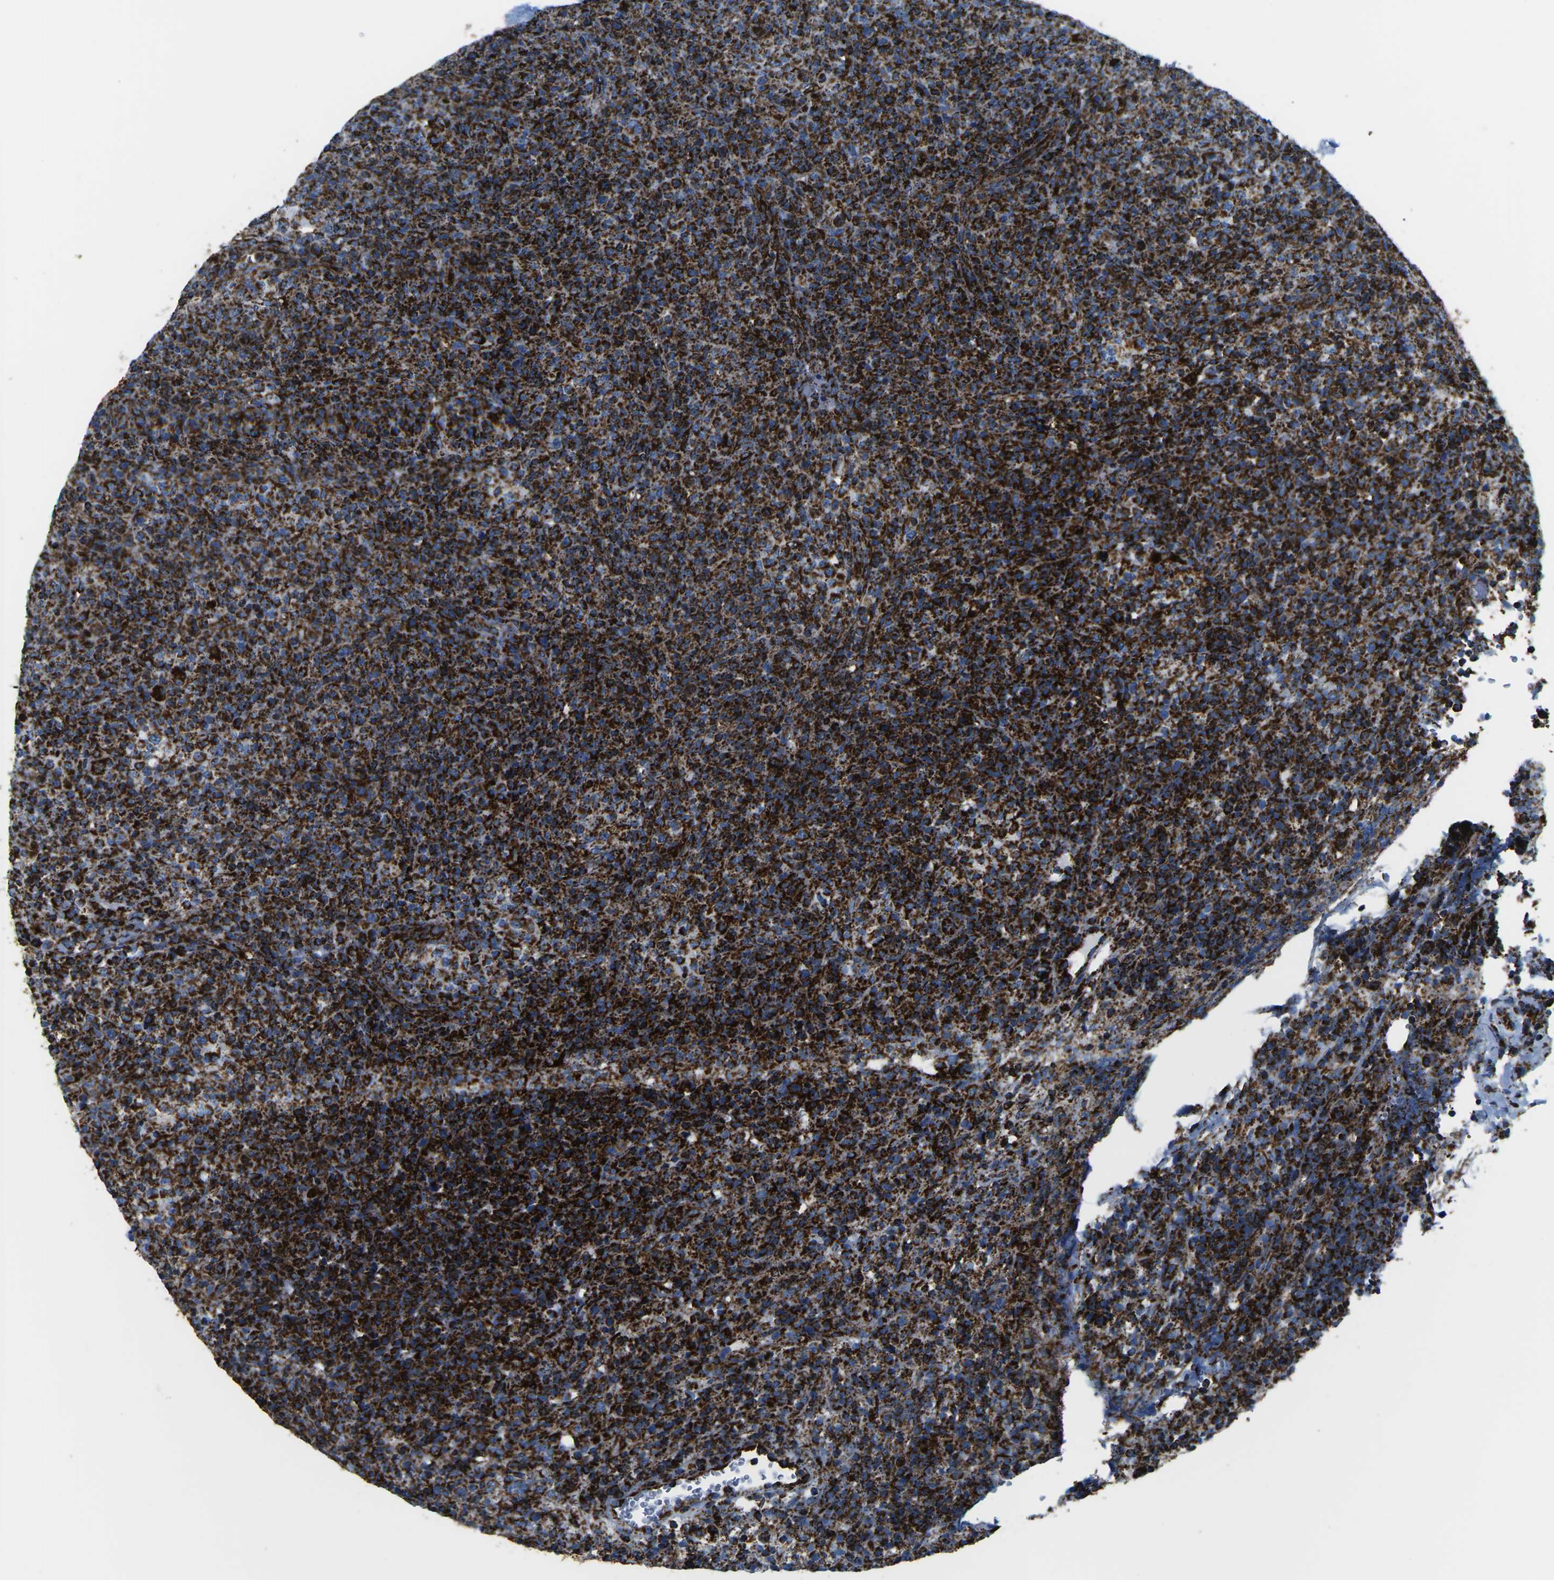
{"staining": {"intensity": "strong", "quantity": ">75%", "location": "cytoplasmic/membranous"}, "tissue": "lymphoma", "cell_type": "Tumor cells", "image_type": "cancer", "snomed": [{"axis": "morphology", "description": "Malignant lymphoma, non-Hodgkin's type, High grade"}, {"axis": "topography", "description": "Lymph node"}], "caption": "About >75% of tumor cells in human high-grade malignant lymphoma, non-Hodgkin's type reveal strong cytoplasmic/membranous protein expression as visualized by brown immunohistochemical staining.", "gene": "MT-CO2", "patient": {"sex": "female", "age": 76}}